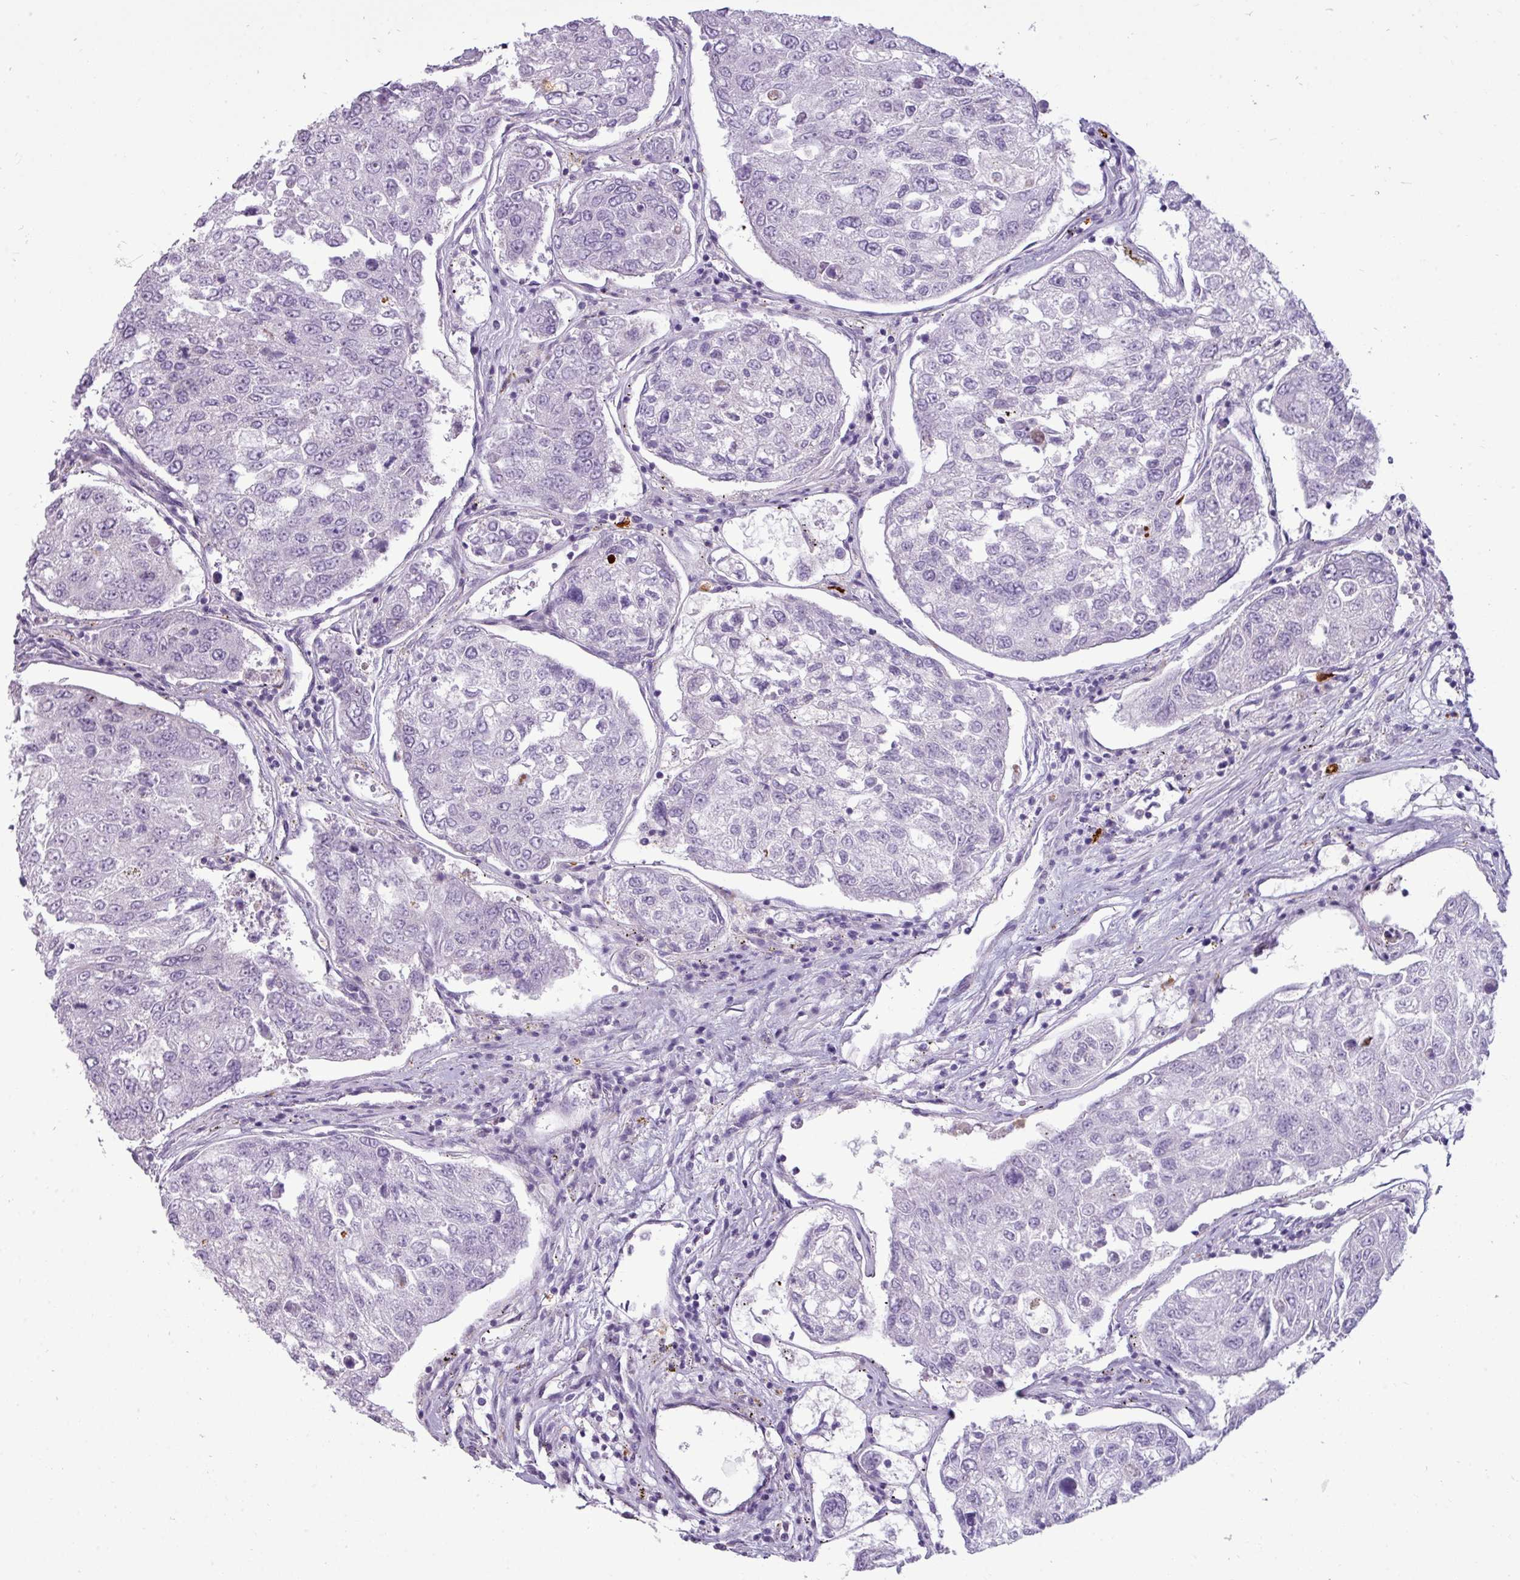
{"staining": {"intensity": "negative", "quantity": "none", "location": "none"}, "tissue": "urothelial cancer", "cell_type": "Tumor cells", "image_type": "cancer", "snomed": [{"axis": "morphology", "description": "Urothelial carcinoma, High grade"}, {"axis": "topography", "description": "Lymph node"}, {"axis": "topography", "description": "Urinary bladder"}], "caption": "Histopathology image shows no protein expression in tumor cells of high-grade urothelial carcinoma tissue.", "gene": "TRIM39", "patient": {"sex": "male", "age": 51}}